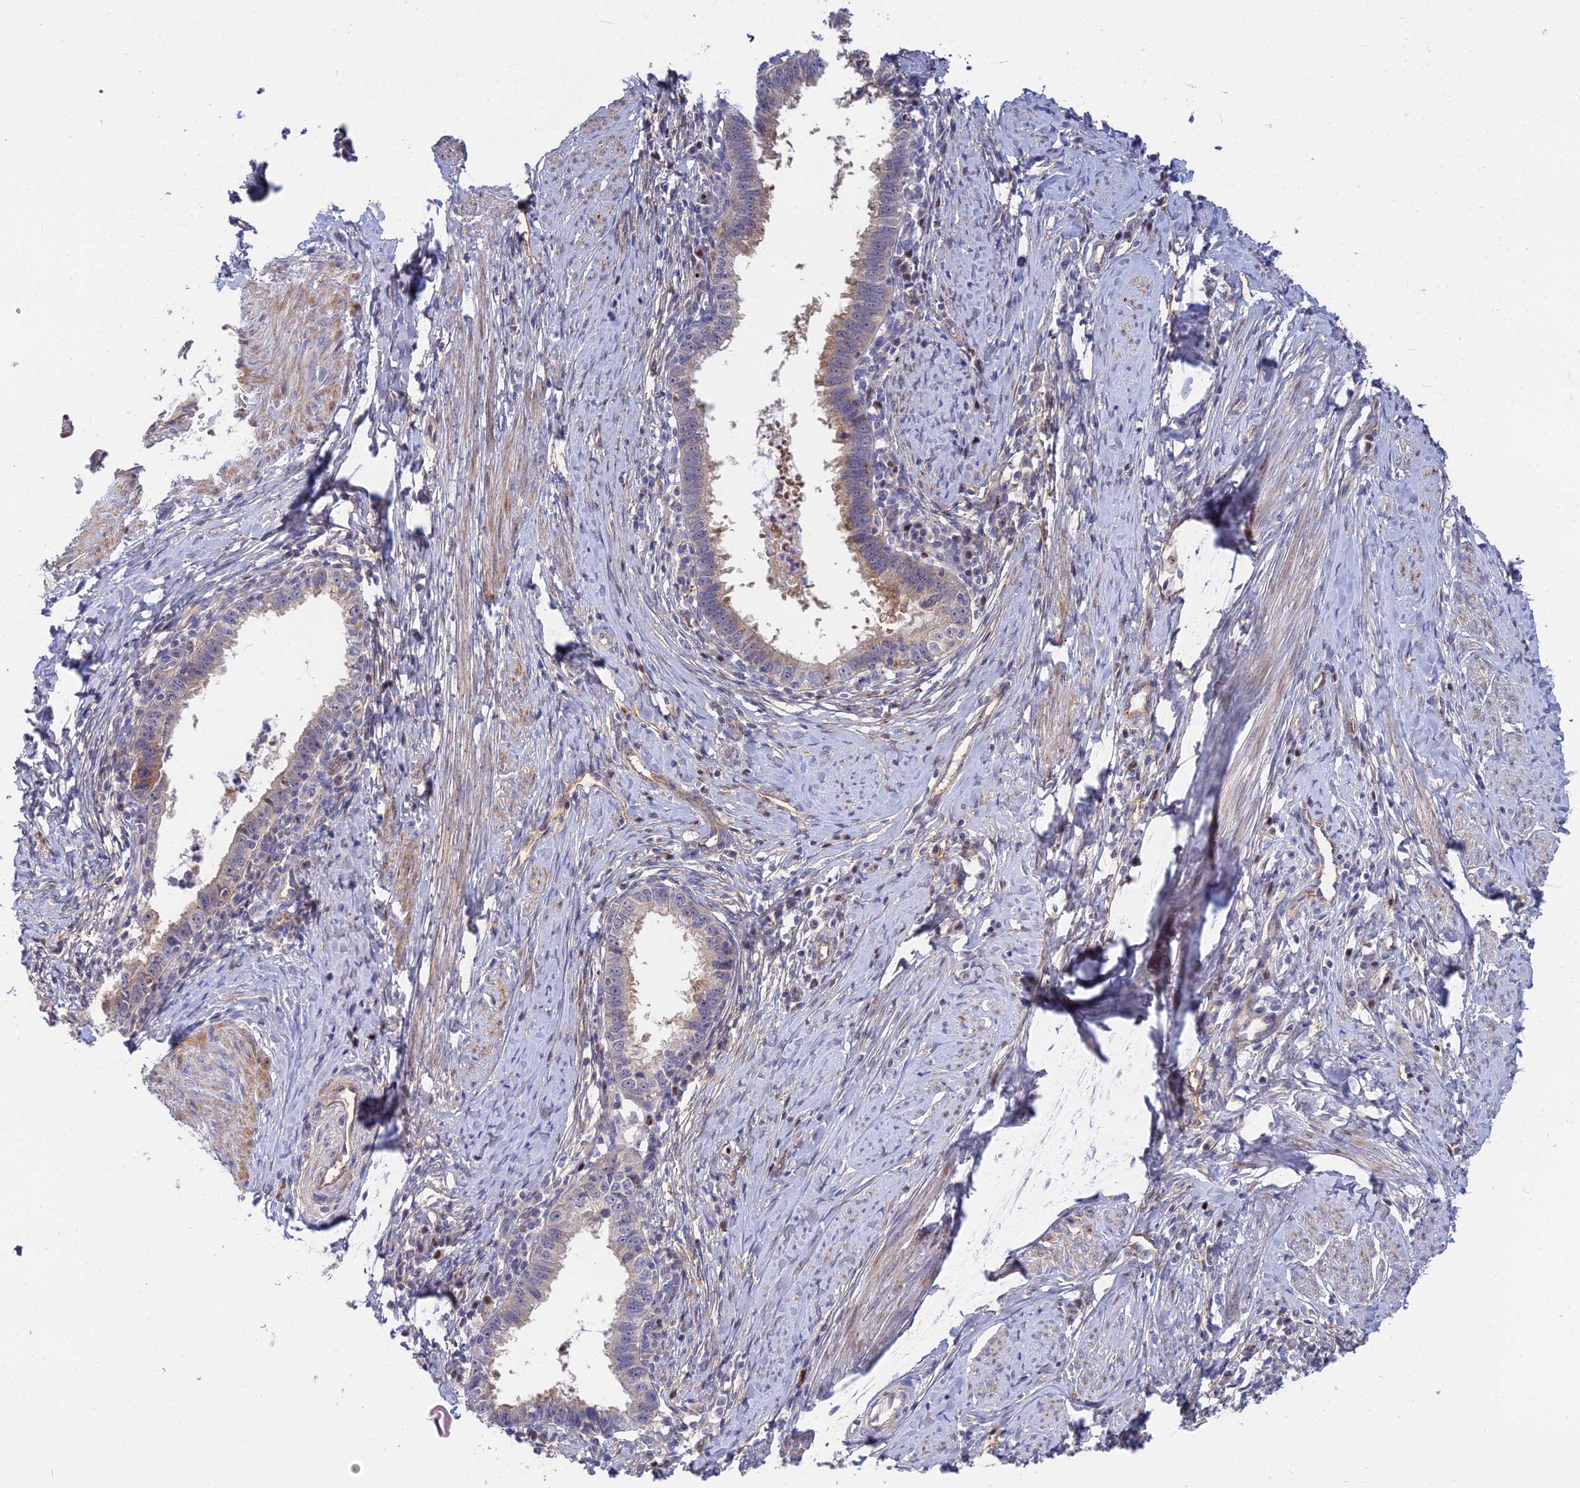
{"staining": {"intensity": "weak", "quantity": "<25%", "location": "cytoplasmic/membranous"}, "tissue": "cervical cancer", "cell_type": "Tumor cells", "image_type": "cancer", "snomed": [{"axis": "morphology", "description": "Adenocarcinoma, NOS"}, {"axis": "topography", "description": "Cervix"}], "caption": "Immunohistochemical staining of human cervical cancer (adenocarcinoma) displays no significant expression in tumor cells.", "gene": "TRIM43B", "patient": {"sex": "female", "age": 36}}